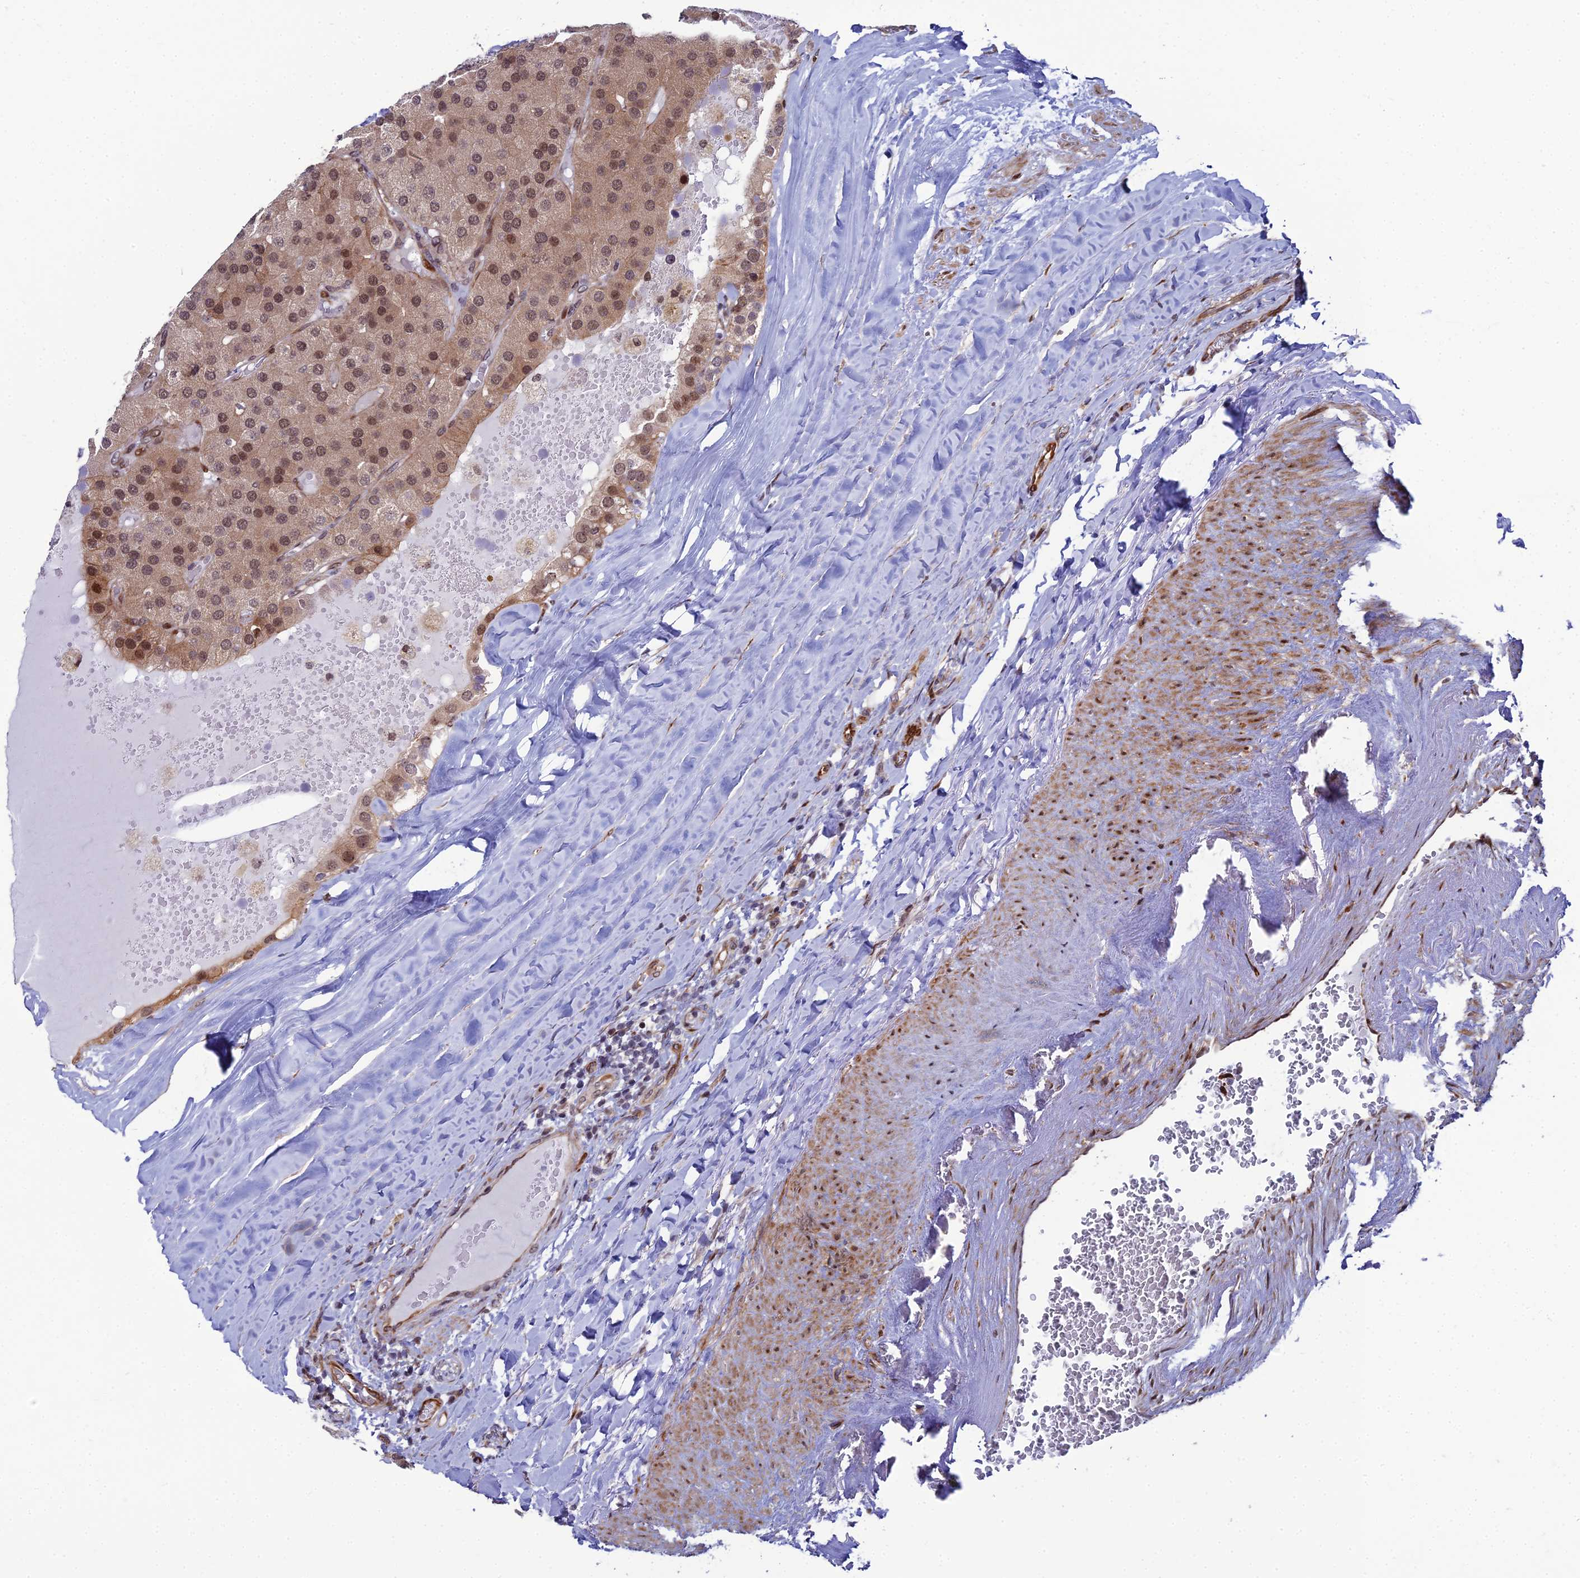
{"staining": {"intensity": "moderate", "quantity": ">75%", "location": "cytoplasmic/membranous,nuclear"}, "tissue": "parathyroid gland", "cell_type": "Glandular cells", "image_type": "normal", "snomed": [{"axis": "morphology", "description": "Normal tissue, NOS"}, {"axis": "morphology", "description": "Adenoma, NOS"}, {"axis": "topography", "description": "Parathyroid gland"}], "caption": "Protein positivity by IHC shows moderate cytoplasmic/membranous,nuclear staining in approximately >75% of glandular cells in normal parathyroid gland.", "gene": "ZNF668", "patient": {"sex": "female", "age": 86}}